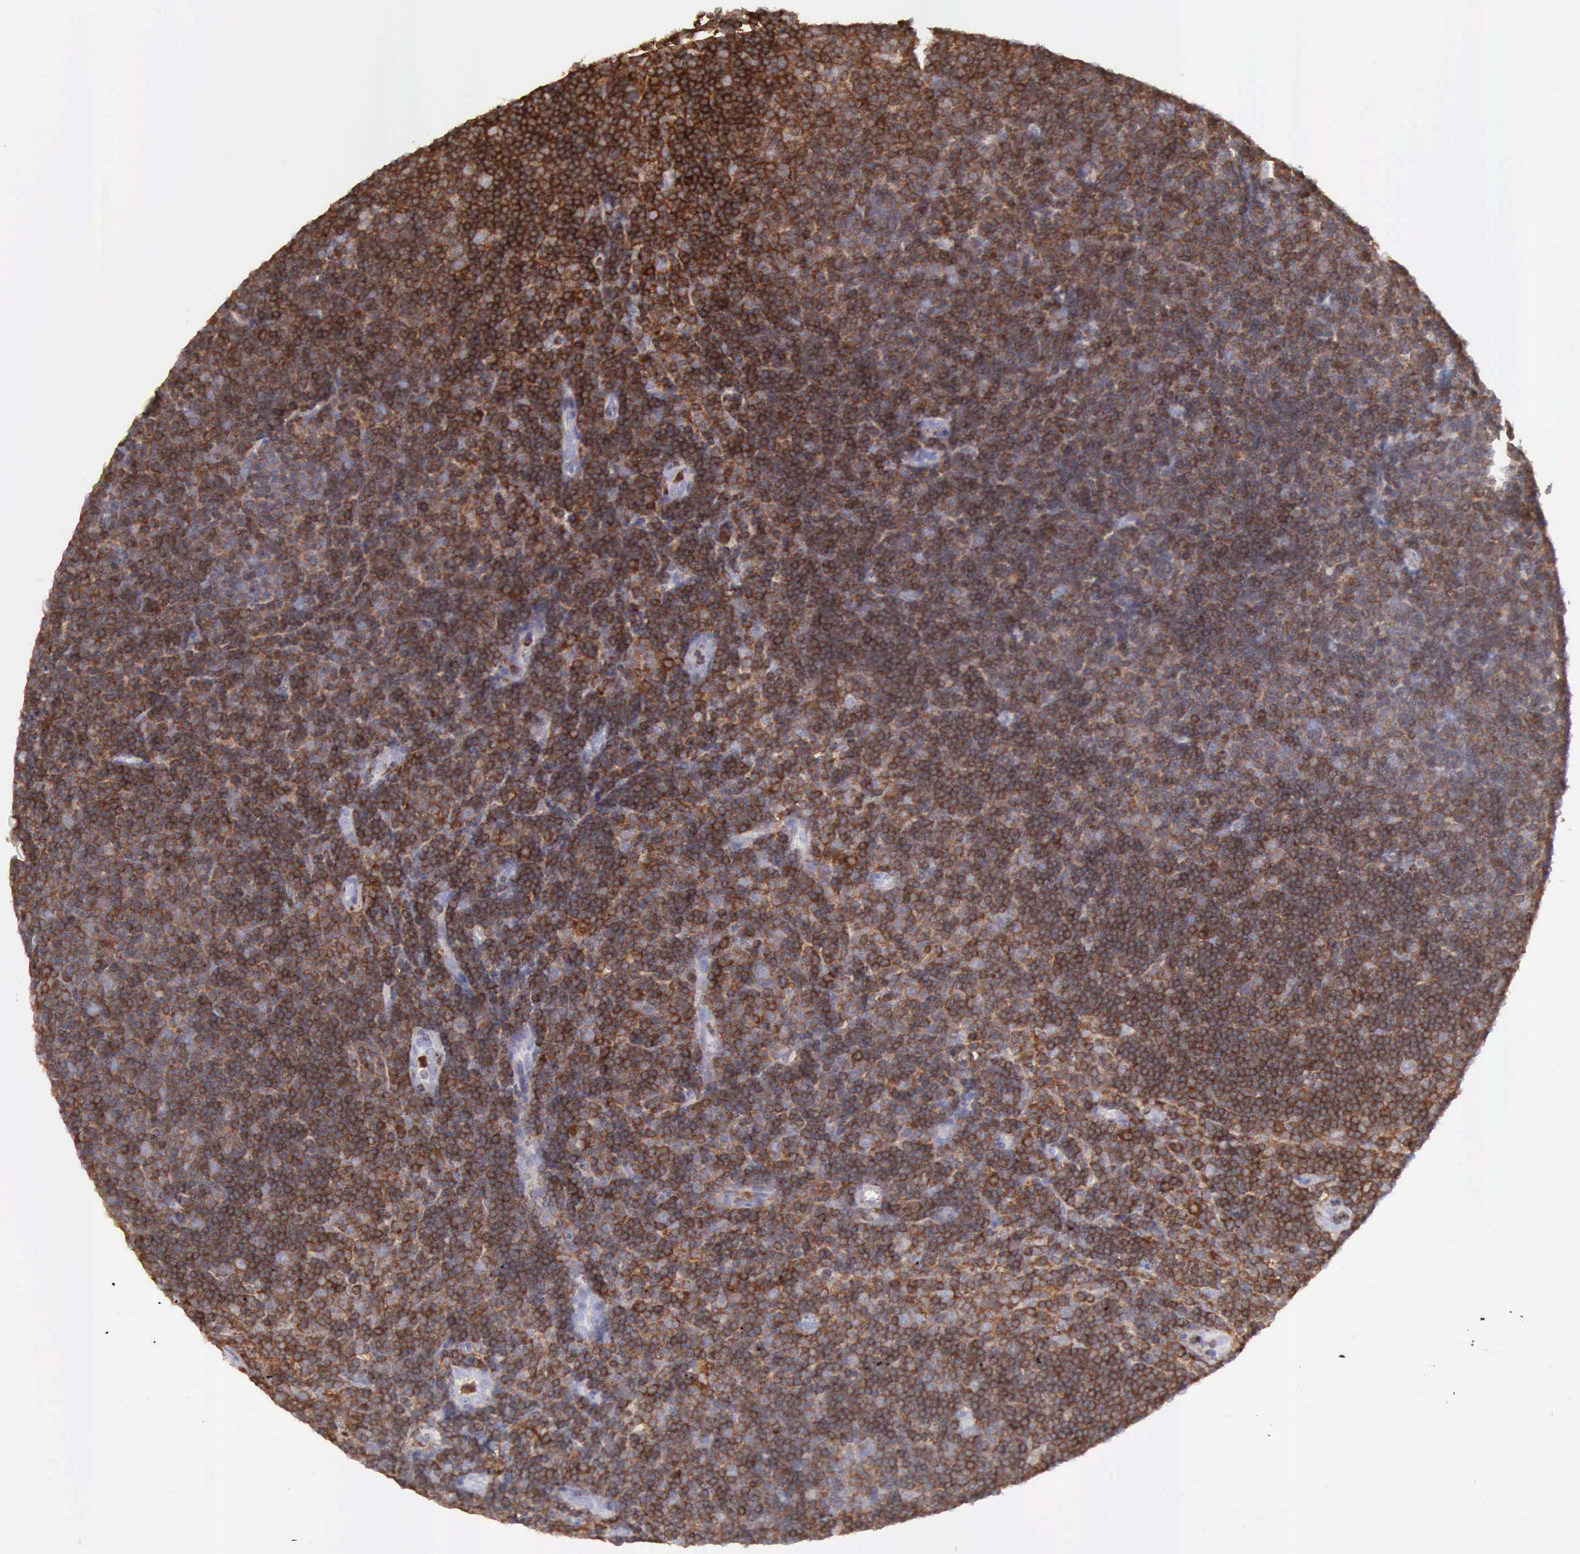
{"staining": {"intensity": "strong", "quantity": ">75%", "location": "cytoplasmic/membranous"}, "tissue": "lymphoma", "cell_type": "Tumor cells", "image_type": "cancer", "snomed": [{"axis": "morphology", "description": "Malignant lymphoma, non-Hodgkin's type, Low grade"}, {"axis": "topography", "description": "Lymph node"}], "caption": "This is an image of IHC staining of lymphoma, which shows strong expression in the cytoplasmic/membranous of tumor cells.", "gene": "ARHGAP4", "patient": {"sex": "male", "age": 49}}